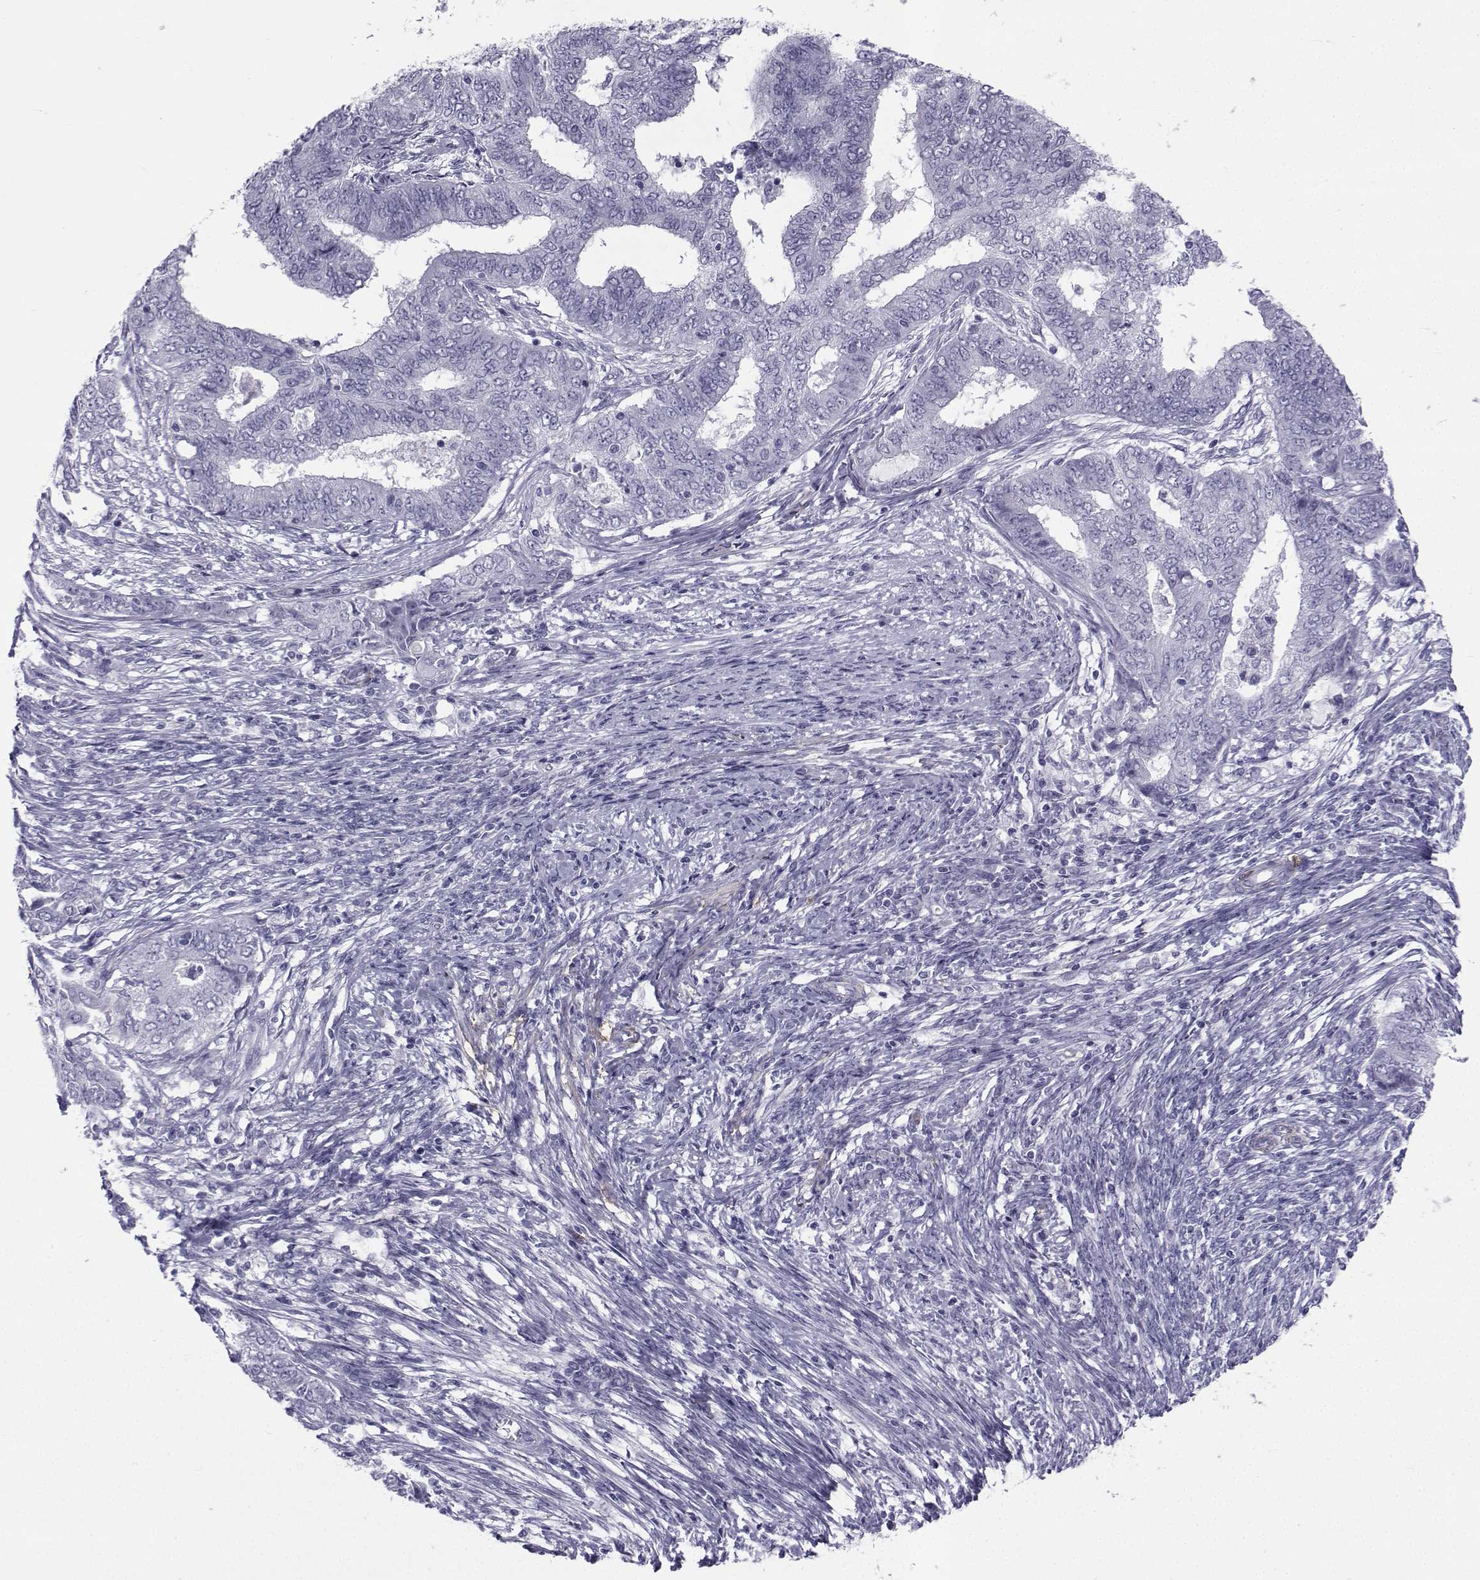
{"staining": {"intensity": "negative", "quantity": "none", "location": "none"}, "tissue": "endometrial cancer", "cell_type": "Tumor cells", "image_type": "cancer", "snomed": [{"axis": "morphology", "description": "Adenocarcinoma, NOS"}, {"axis": "topography", "description": "Endometrium"}], "caption": "This is a photomicrograph of IHC staining of endometrial adenocarcinoma, which shows no staining in tumor cells.", "gene": "SPANXD", "patient": {"sex": "female", "age": 62}}